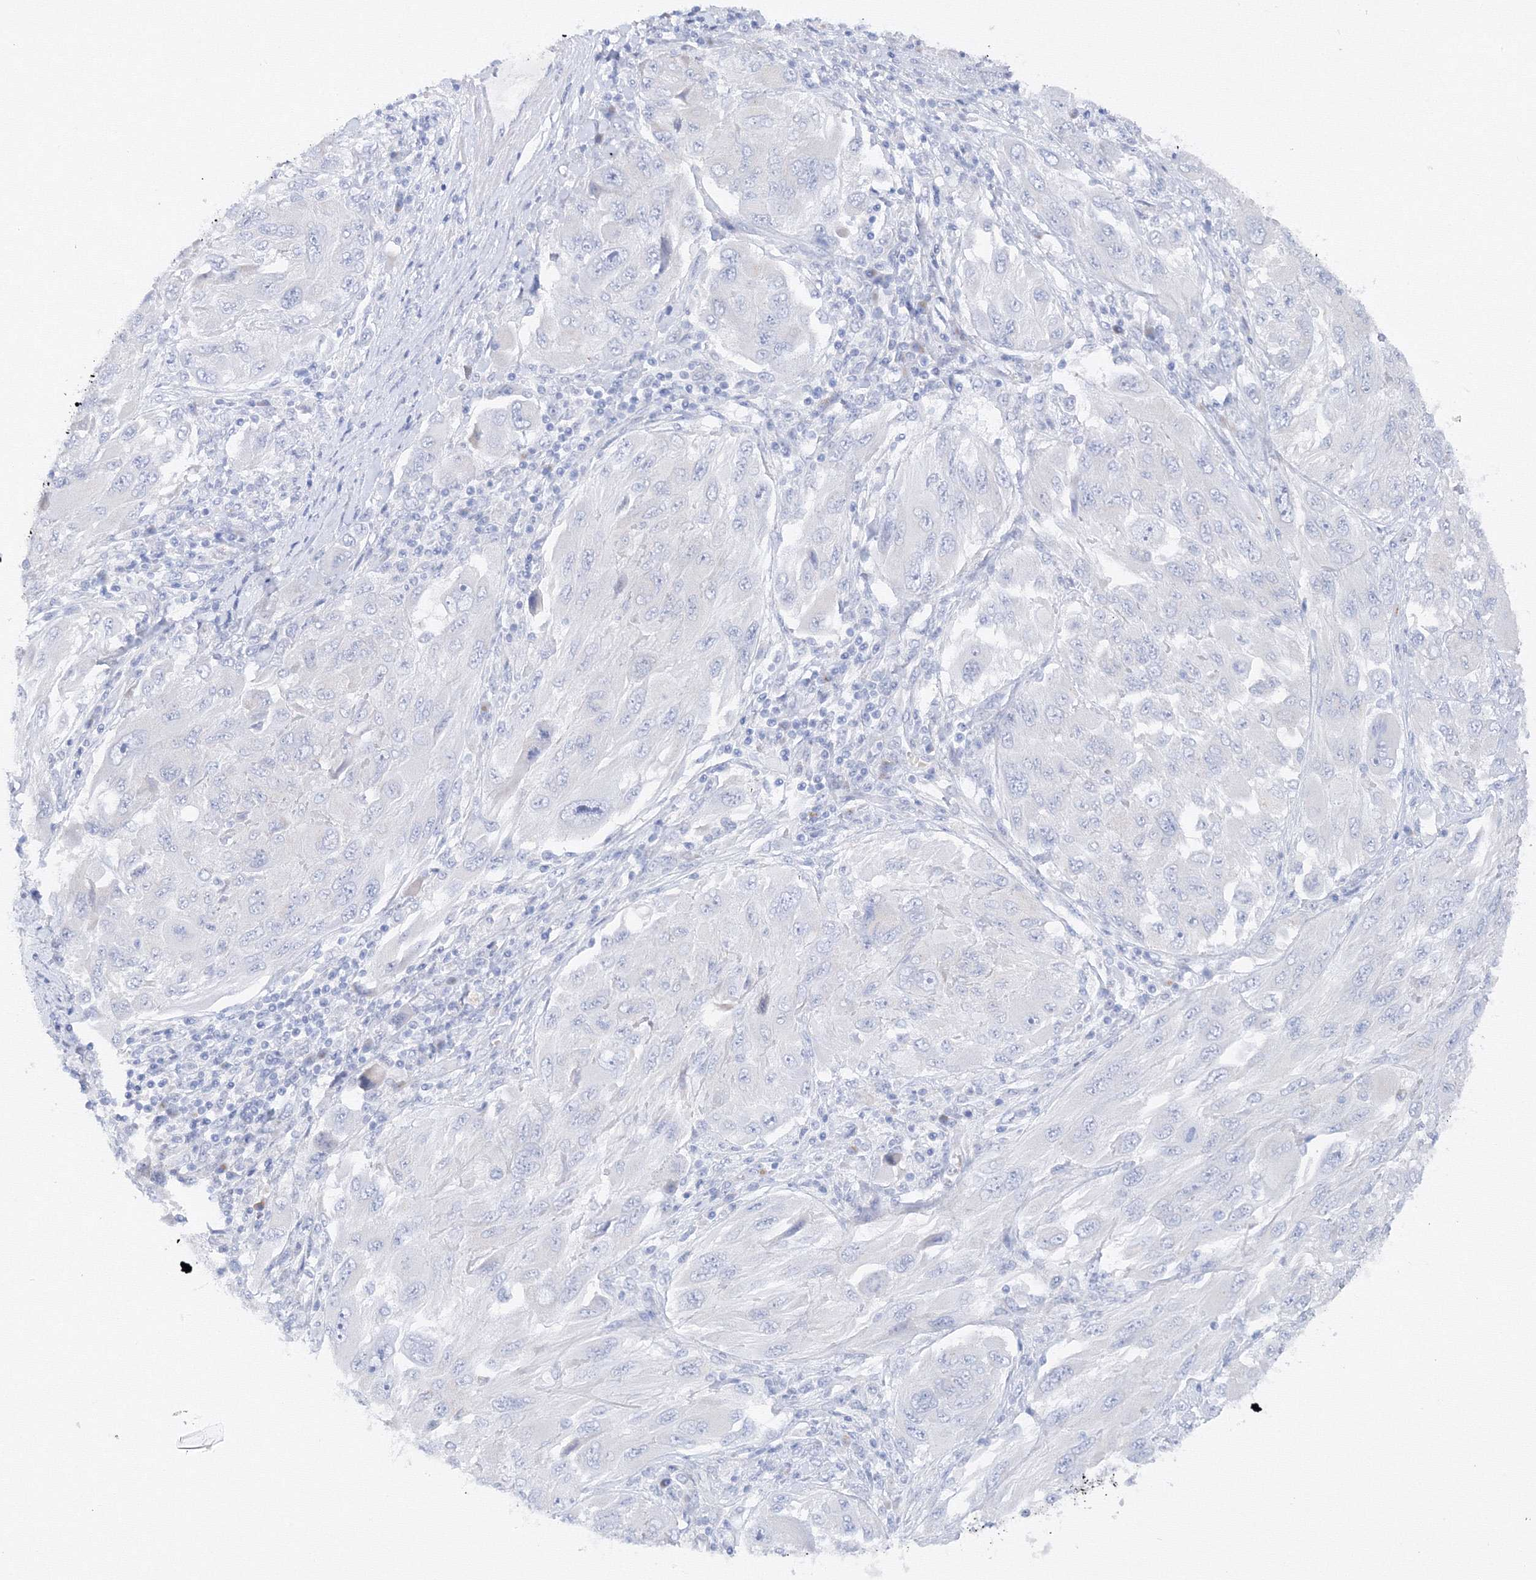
{"staining": {"intensity": "negative", "quantity": "none", "location": "none"}, "tissue": "melanoma", "cell_type": "Tumor cells", "image_type": "cancer", "snomed": [{"axis": "morphology", "description": "Malignant melanoma, NOS"}, {"axis": "topography", "description": "Skin"}], "caption": "Melanoma was stained to show a protein in brown. There is no significant staining in tumor cells.", "gene": "TAMM41", "patient": {"sex": "female", "age": 91}}